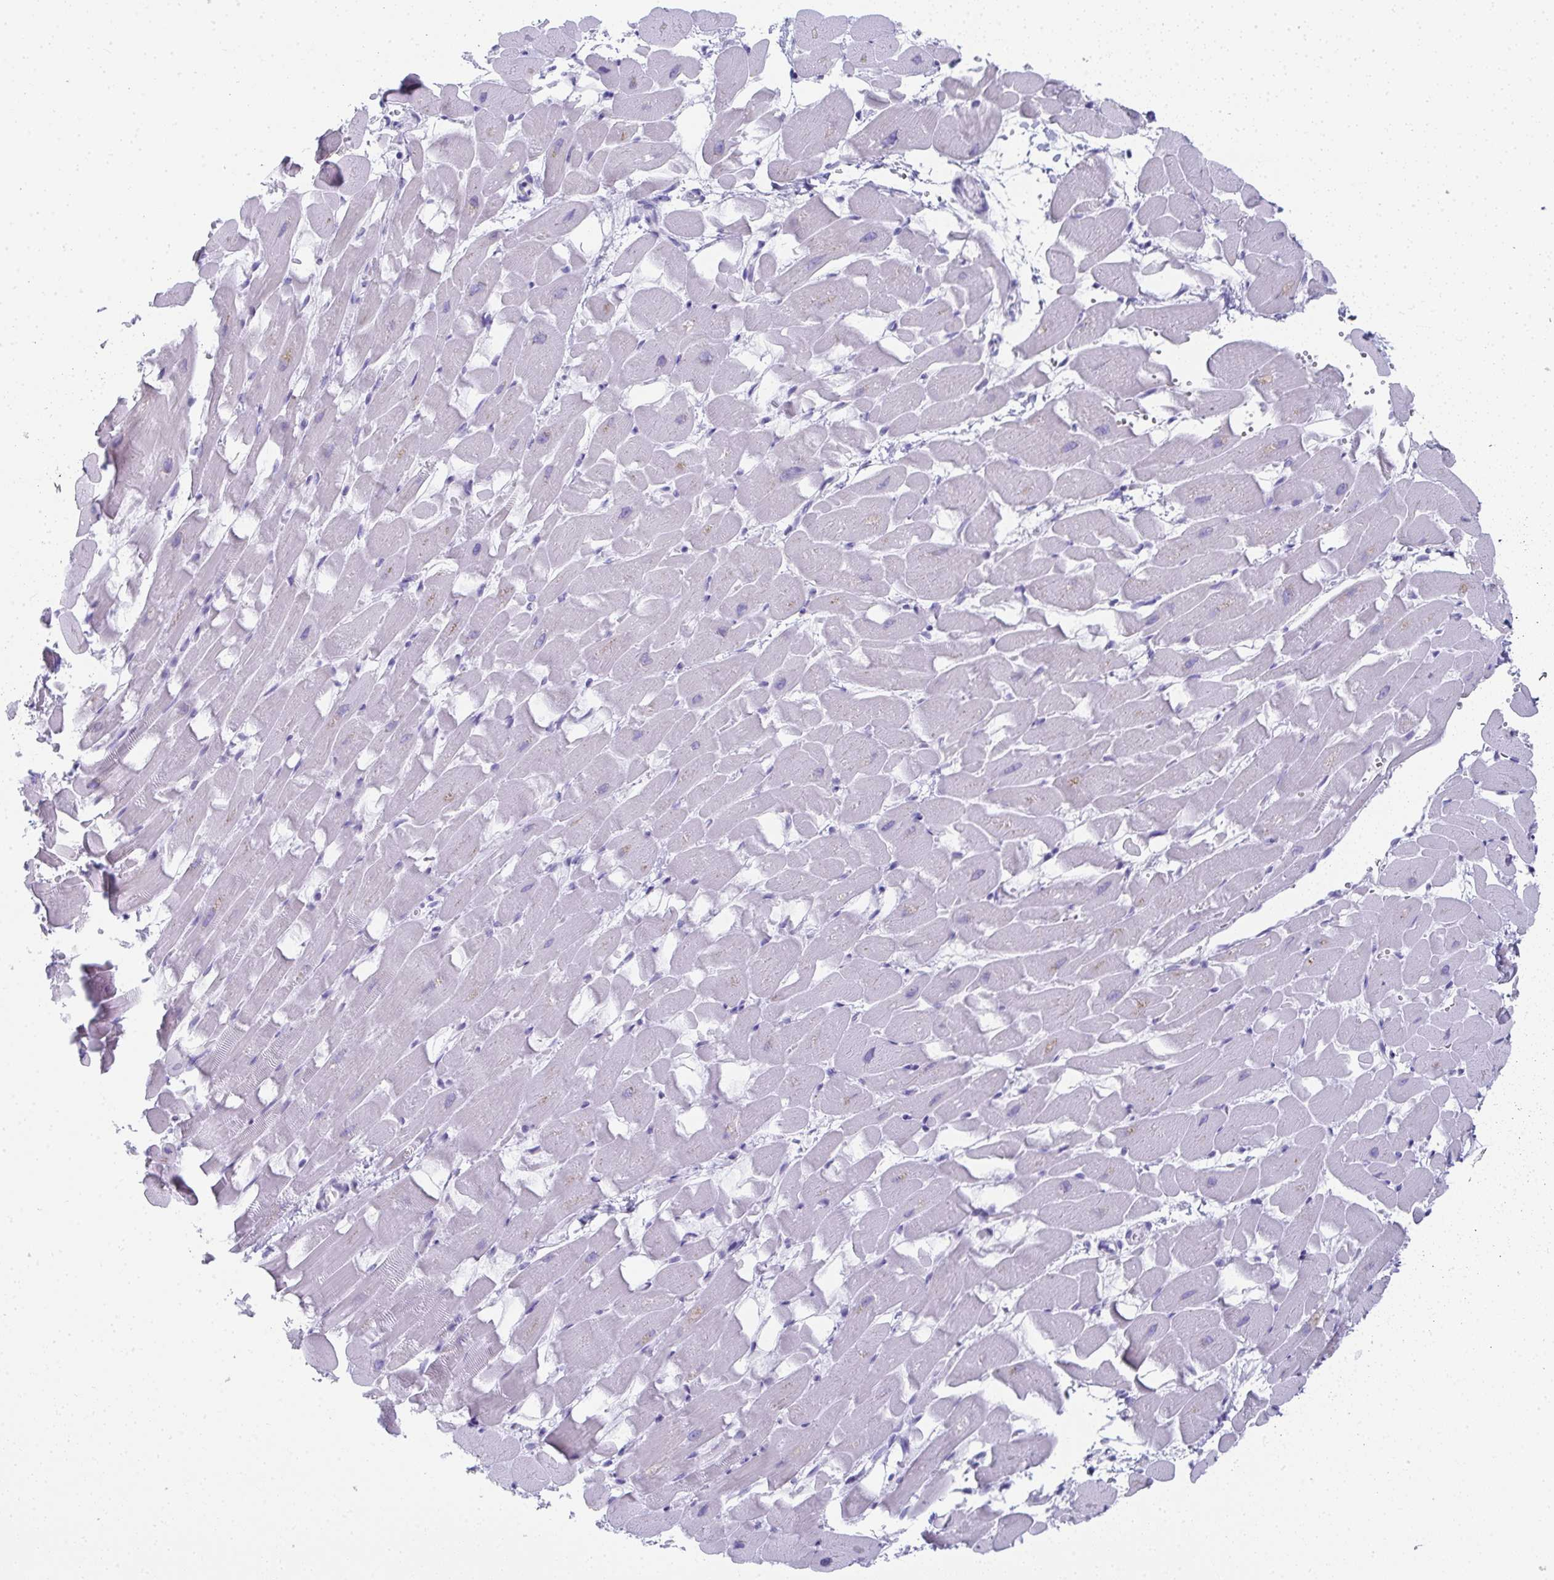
{"staining": {"intensity": "negative", "quantity": "none", "location": "none"}, "tissue": "heart muscle", "cell_type": "Cardiomyocytes", "image_type": "normal", "snomed": [{"axis": "morphology", "description": "Normal tissue, NOS"}, {"axis": "topography", "description": "Heart"}], "caption": "Immunohistochemical staining of unremarkable heart muscle demonstrates no significant positivity in cardiomyocytes.", "gene": "SYCP1", "patient": {"sex": "male", "age": 37}}